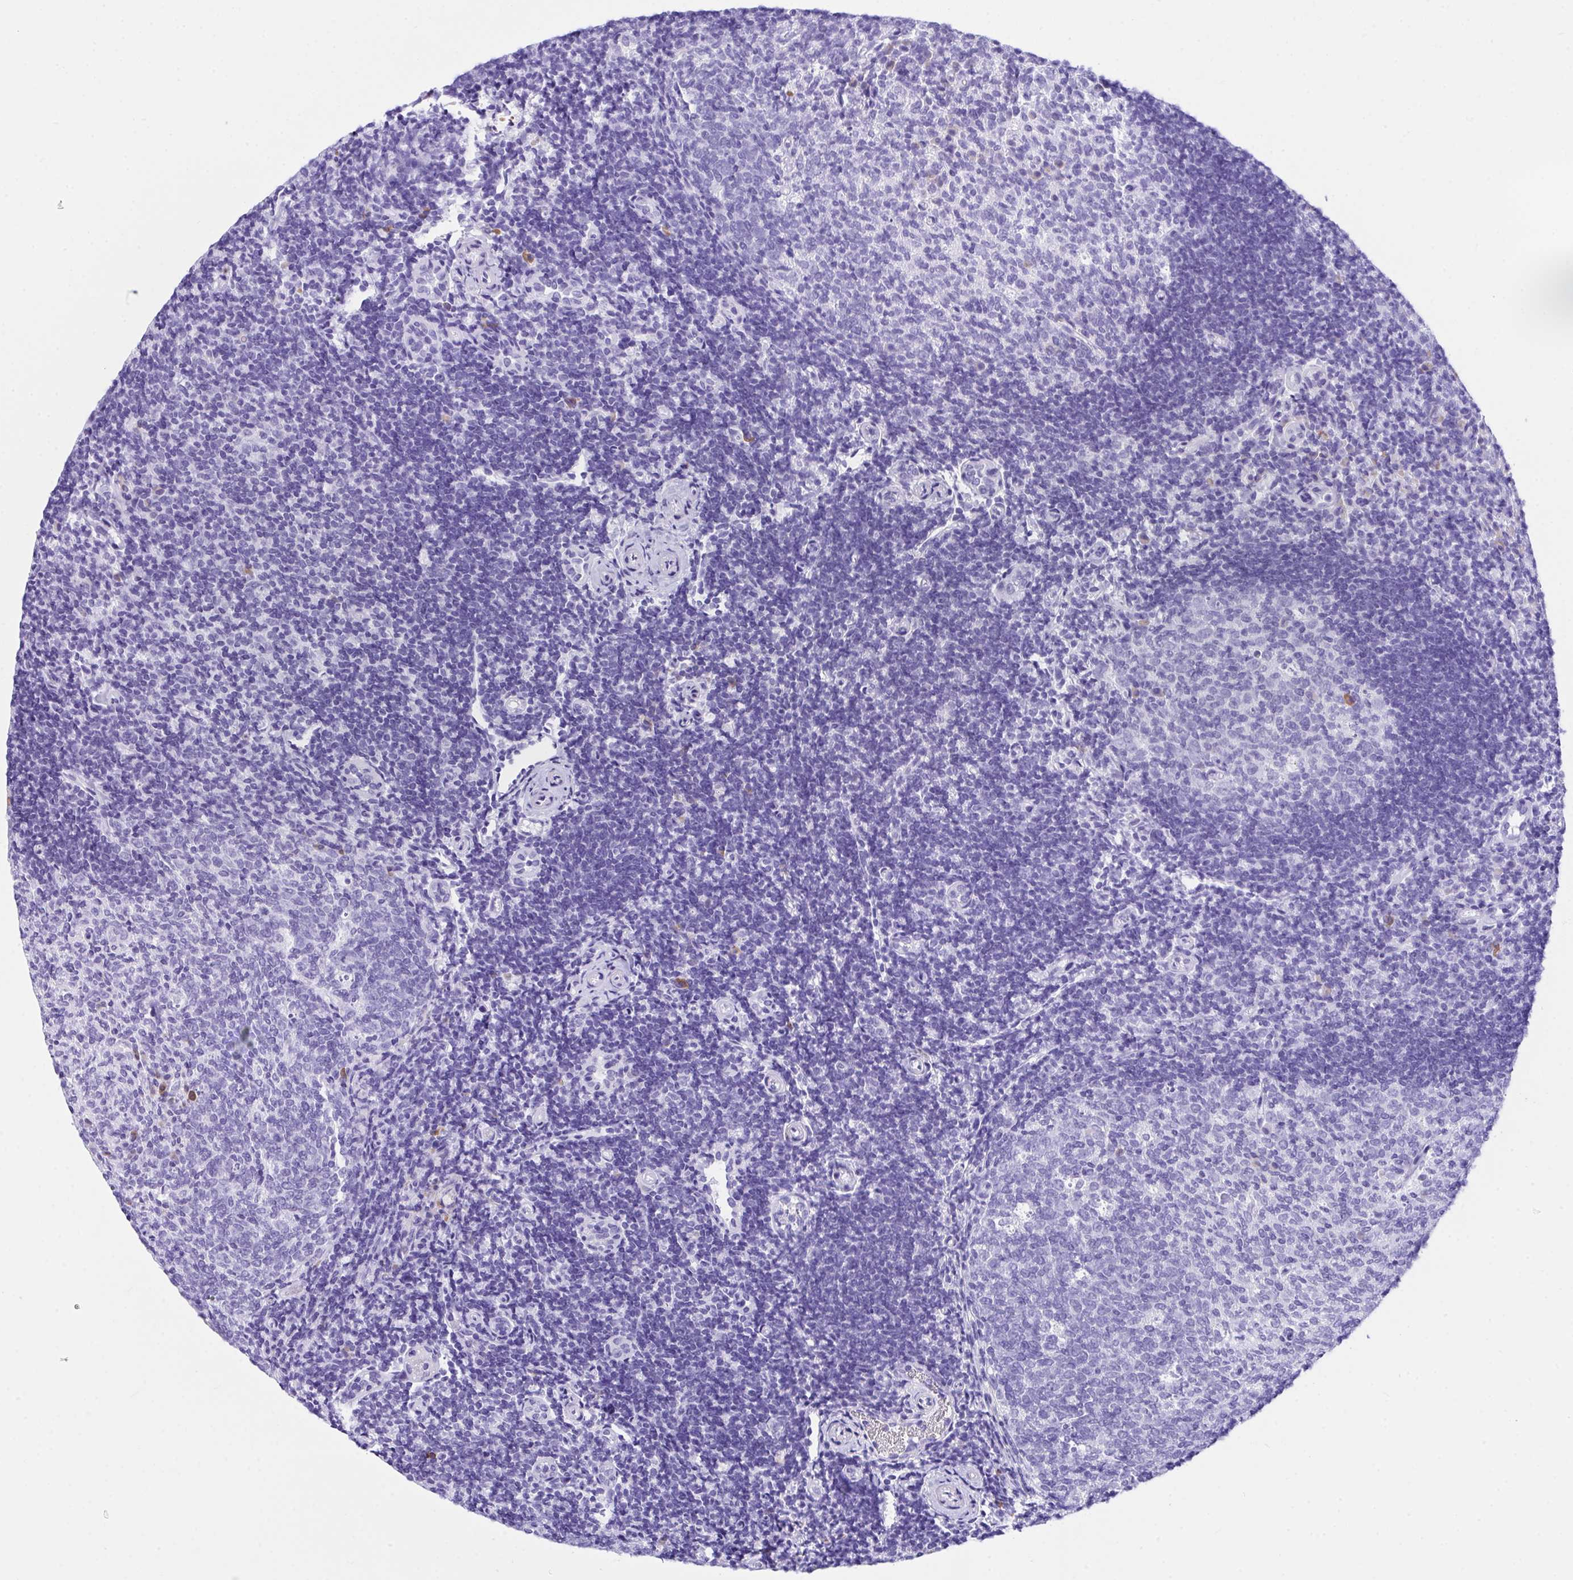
{"staining": {"intensity": "moderate", "quantity": "<25%", "location": "cytoplasmic/membranous"}, "tissue": "tonsil", "cell_type": "Germinal center cells", "image_type": "normal", "snomed": [{"axis": "morphology", "description": "Normal tissue, NOS"}, {"axis": "topography", "description": "Tonsil"}], "caption": "Tonsil stained for a protein exhibits moderate cytoplasmic/membranous positivity in germinal center cells.", "gene": "BEST4", "patient": {"sex": "female", "age": 10}}